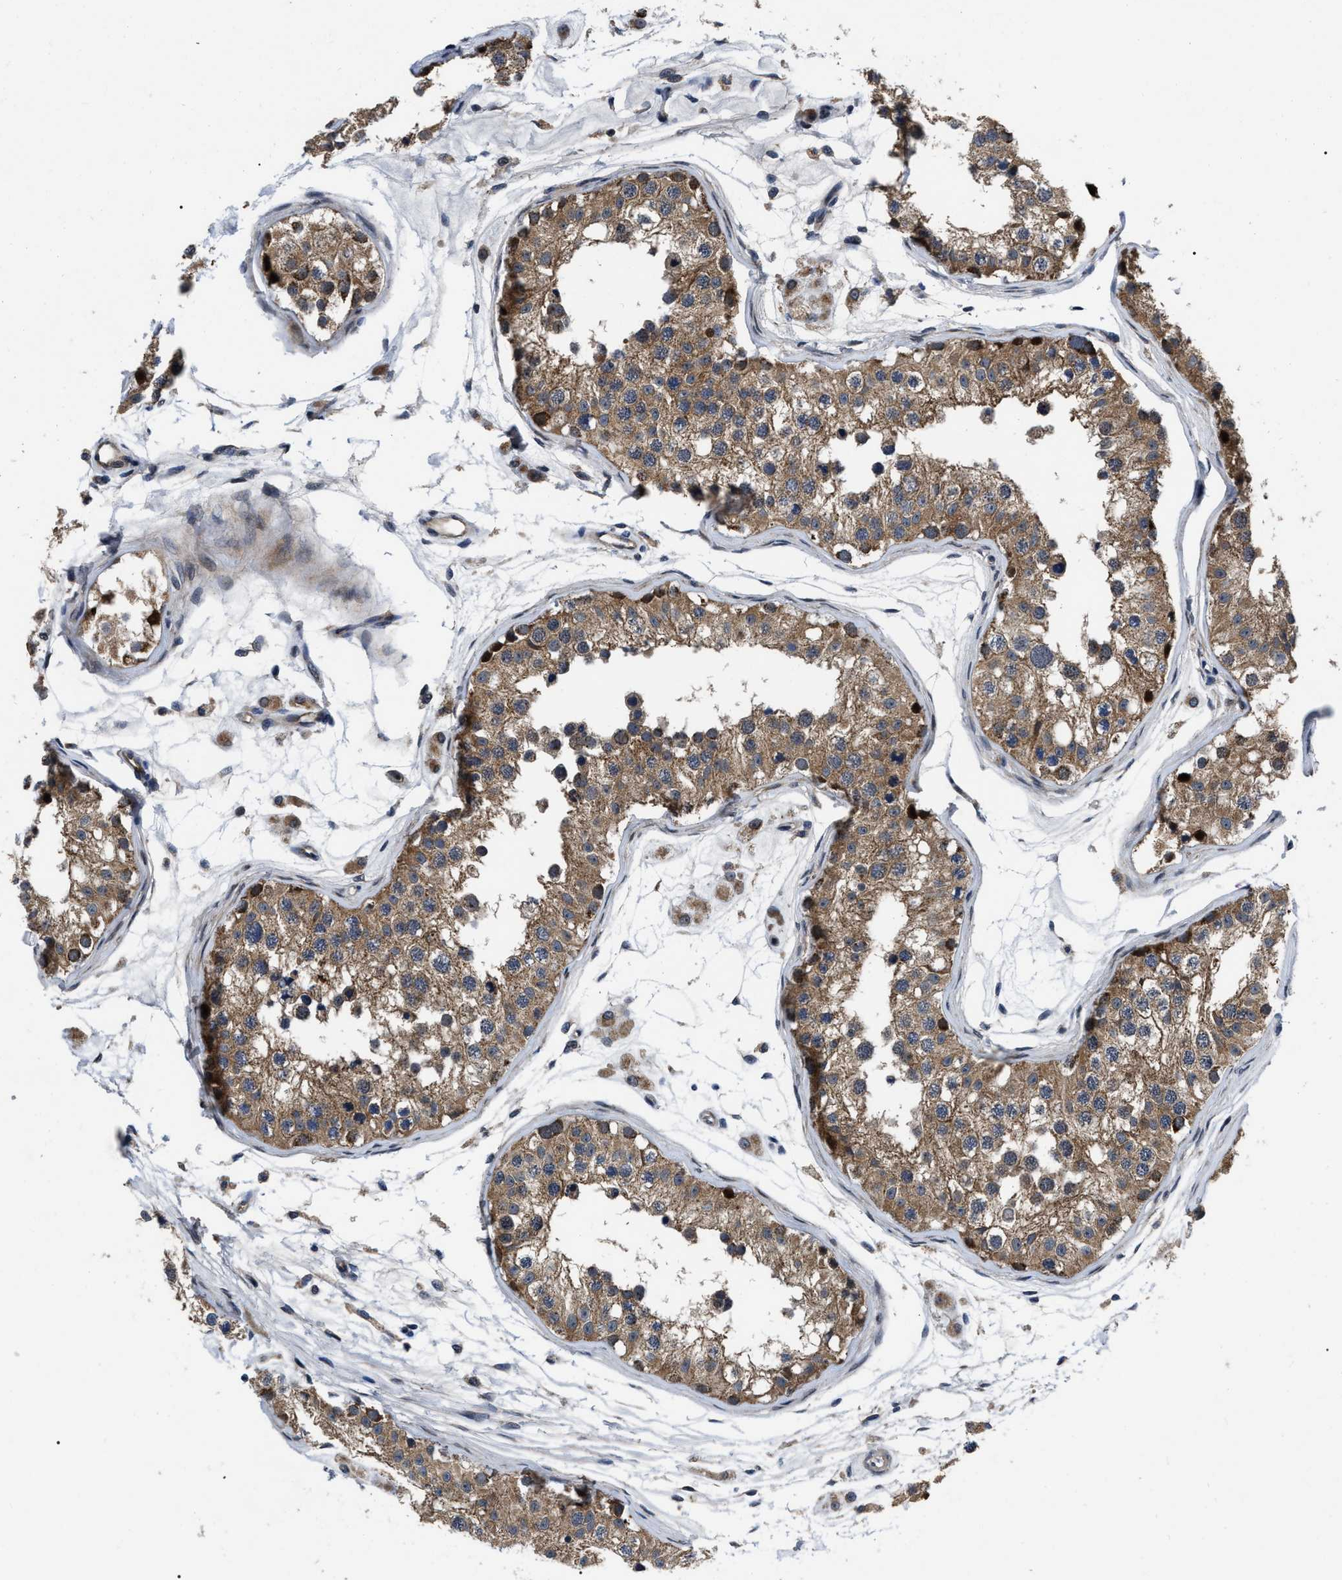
{"staining": {"intensity": "moderate", "quantity": ">75%", "location": "cytoplasmic/membranous"}, "tissue": "testis", "cell_type": "Cells in seminiferous ducts", "image_type": "normal", "snomed": [{"axis": "morphology", "description": "Normal tissue, NOS"}, {"axis": "morphology", "description": "Adenocarcinoma, metastatic, NOS"}, {"axis": "topography", "description": "Testis"}], "caption": "Normal testis exhibits moderate cytoplasmic/membranous staining in about >75% of cells in seminiferous ducts, visualized by immunohistochemistry.", "gene": "PPWD1", "patient": {"sex": "male", "age": 26}}